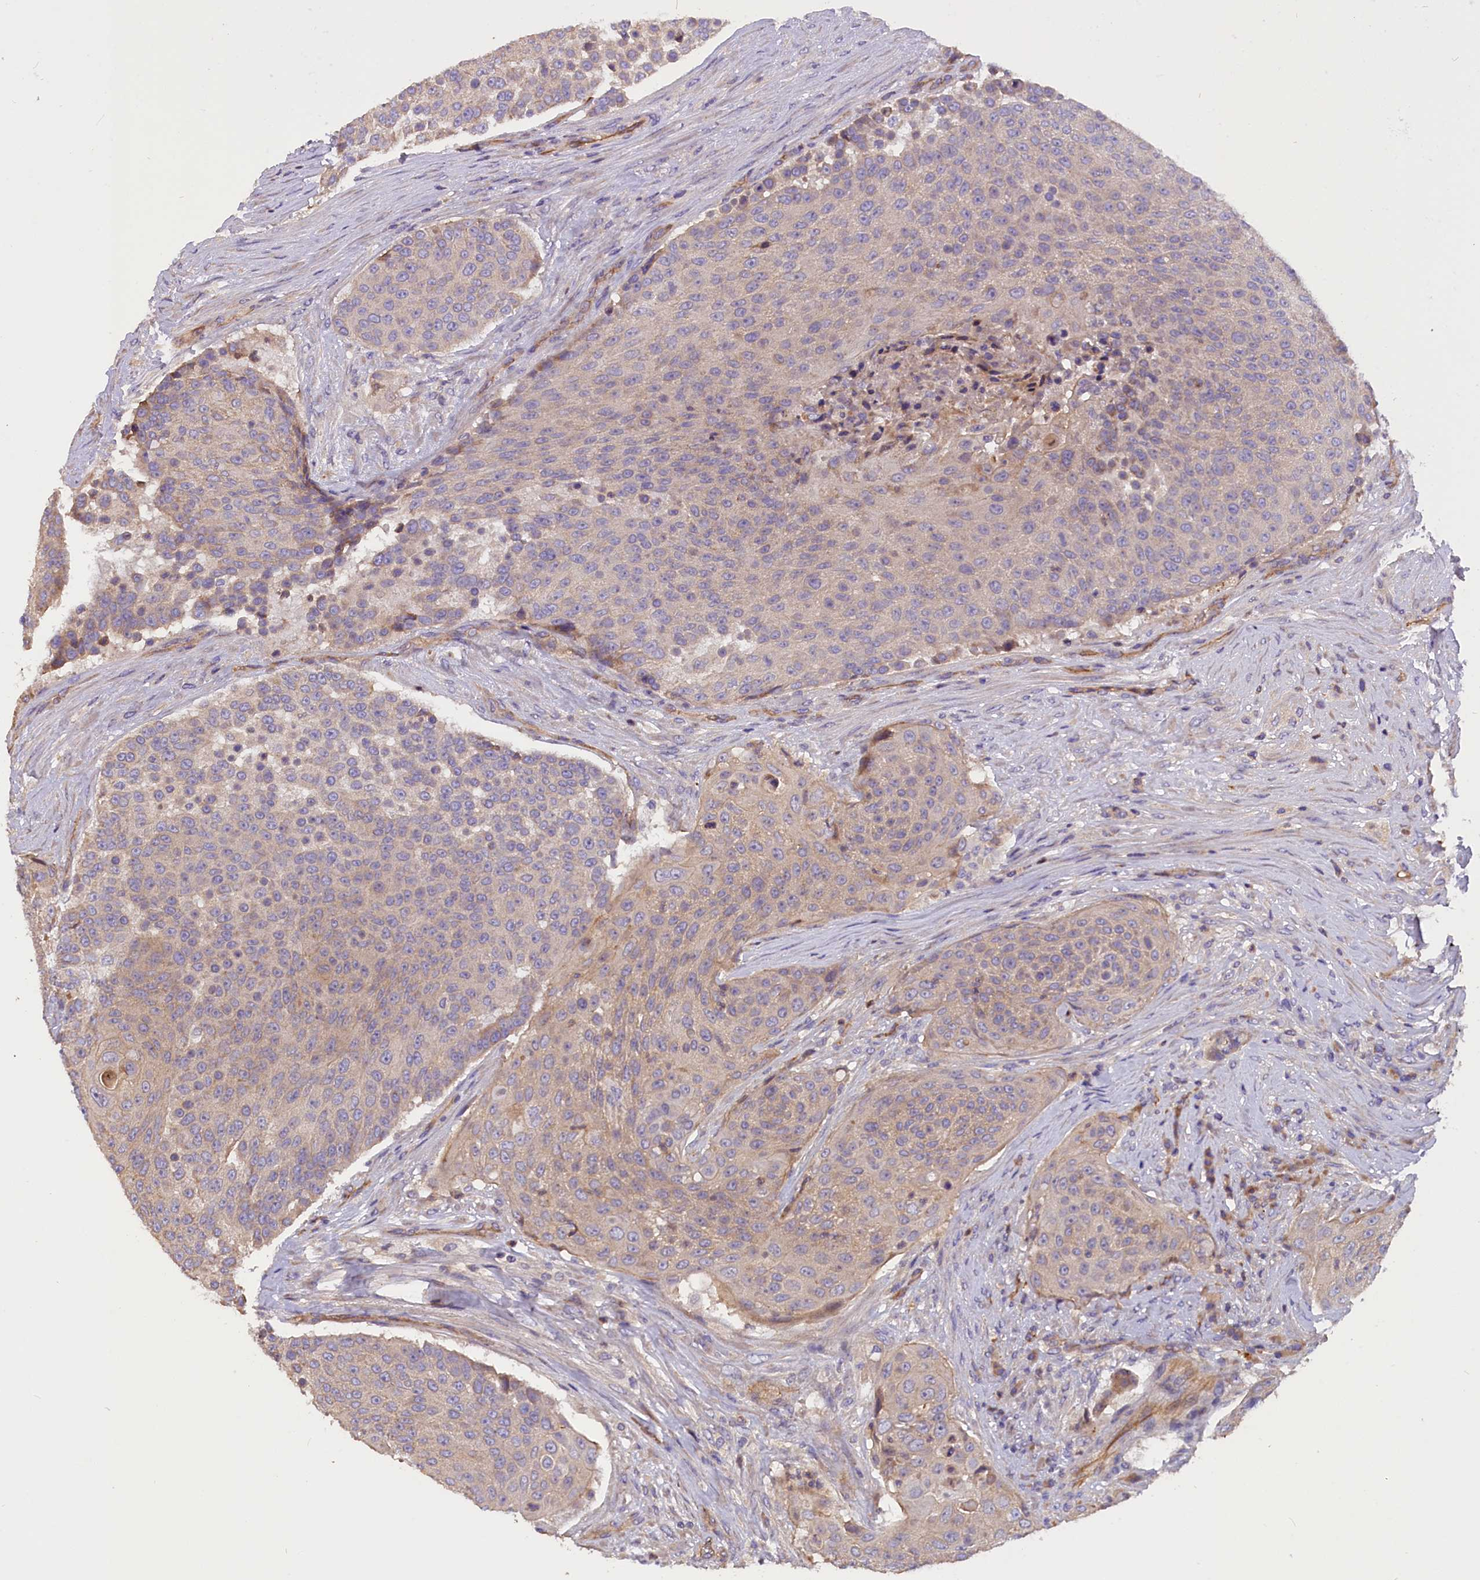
{"staining": {"intensity": "weak", "quantity": "25%-75%", "location": "cytoplasmic/membranous"}, "tissue": "urothelial cancer", "cell_type": "Tumor cells", "image_type": "cancer", "snomed": [{"axis": "morphology", "description": "Urothelial carcinoma, High grade"}, {"axis": "topography", "description": "Urinary bladder"}], "caption": "High-grade urothelial carcinoma was stained to show a protein in brown. There is low levels of weak cytoplasmic/membranous expression in approximately 25%-75% of tumor cells. (IHC, brightfield microscopy, high magnification).", "gene": "ERMARD", "patient": {"sex": "female", "age": 63}}